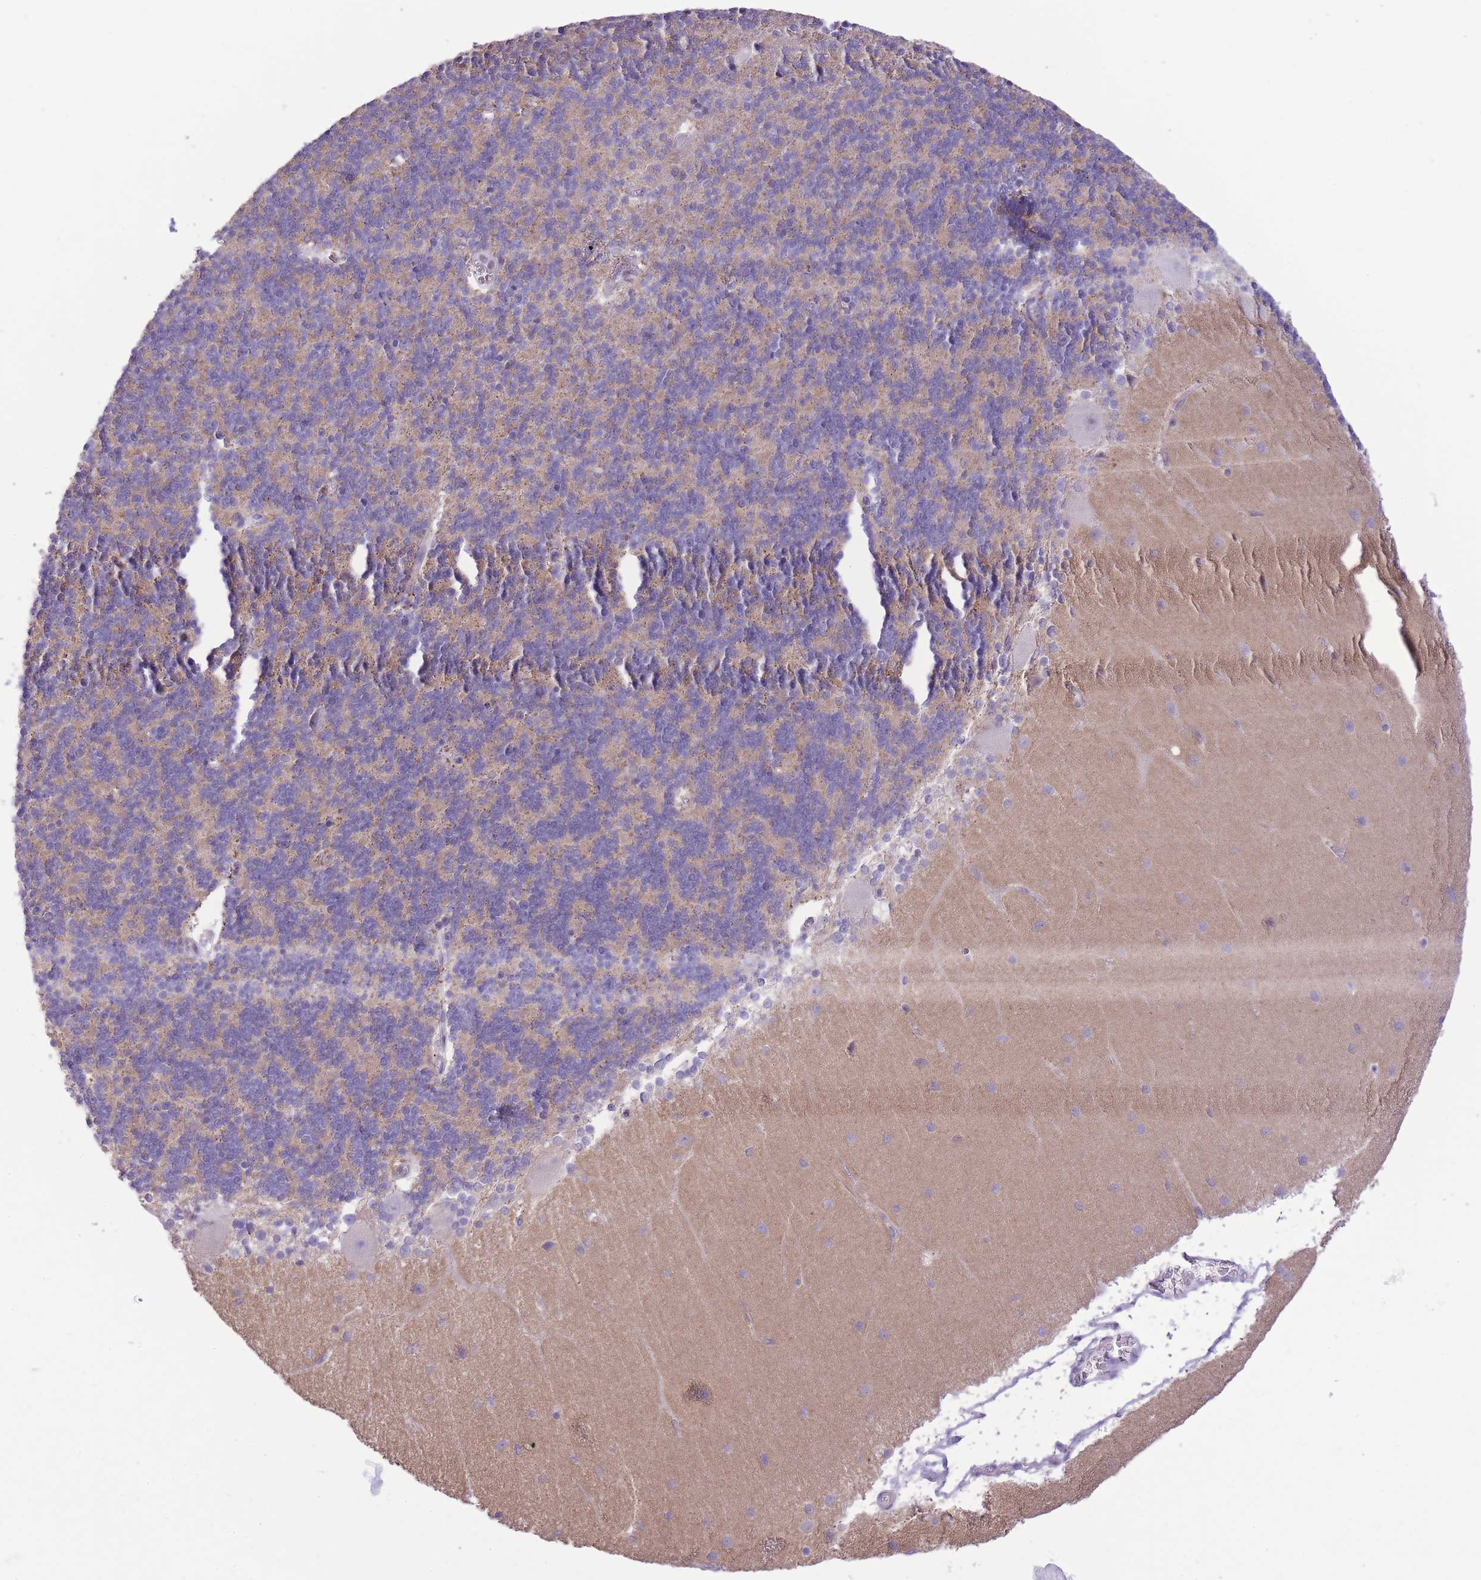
{"staining": {"intensity": "weak", "quantity": "25%-75%", "location": "cytoplasmic/membranous"}, "tissue": "cerebellum", "cell_type": "Cells in granular layer", "image_type": "normal", "snomed": [{"axis": "morphology", "description": "Normal tissue, NOS"}, {"axis": "topography", "description": "Cerebellum"}], "caption": "A brown stain labels weak cytoplasmic/membranous staining of a protein in cells in granular layer of unremarkable human cerebellum. The staining was performed using DAB (3,3'-diaminobenzidine), with brown indicating positive protein expression. Nuclei are stained blue with hematoxylin.", "gene": "MEIOSIN", "patient": {"sex": "female", "age": 54}}